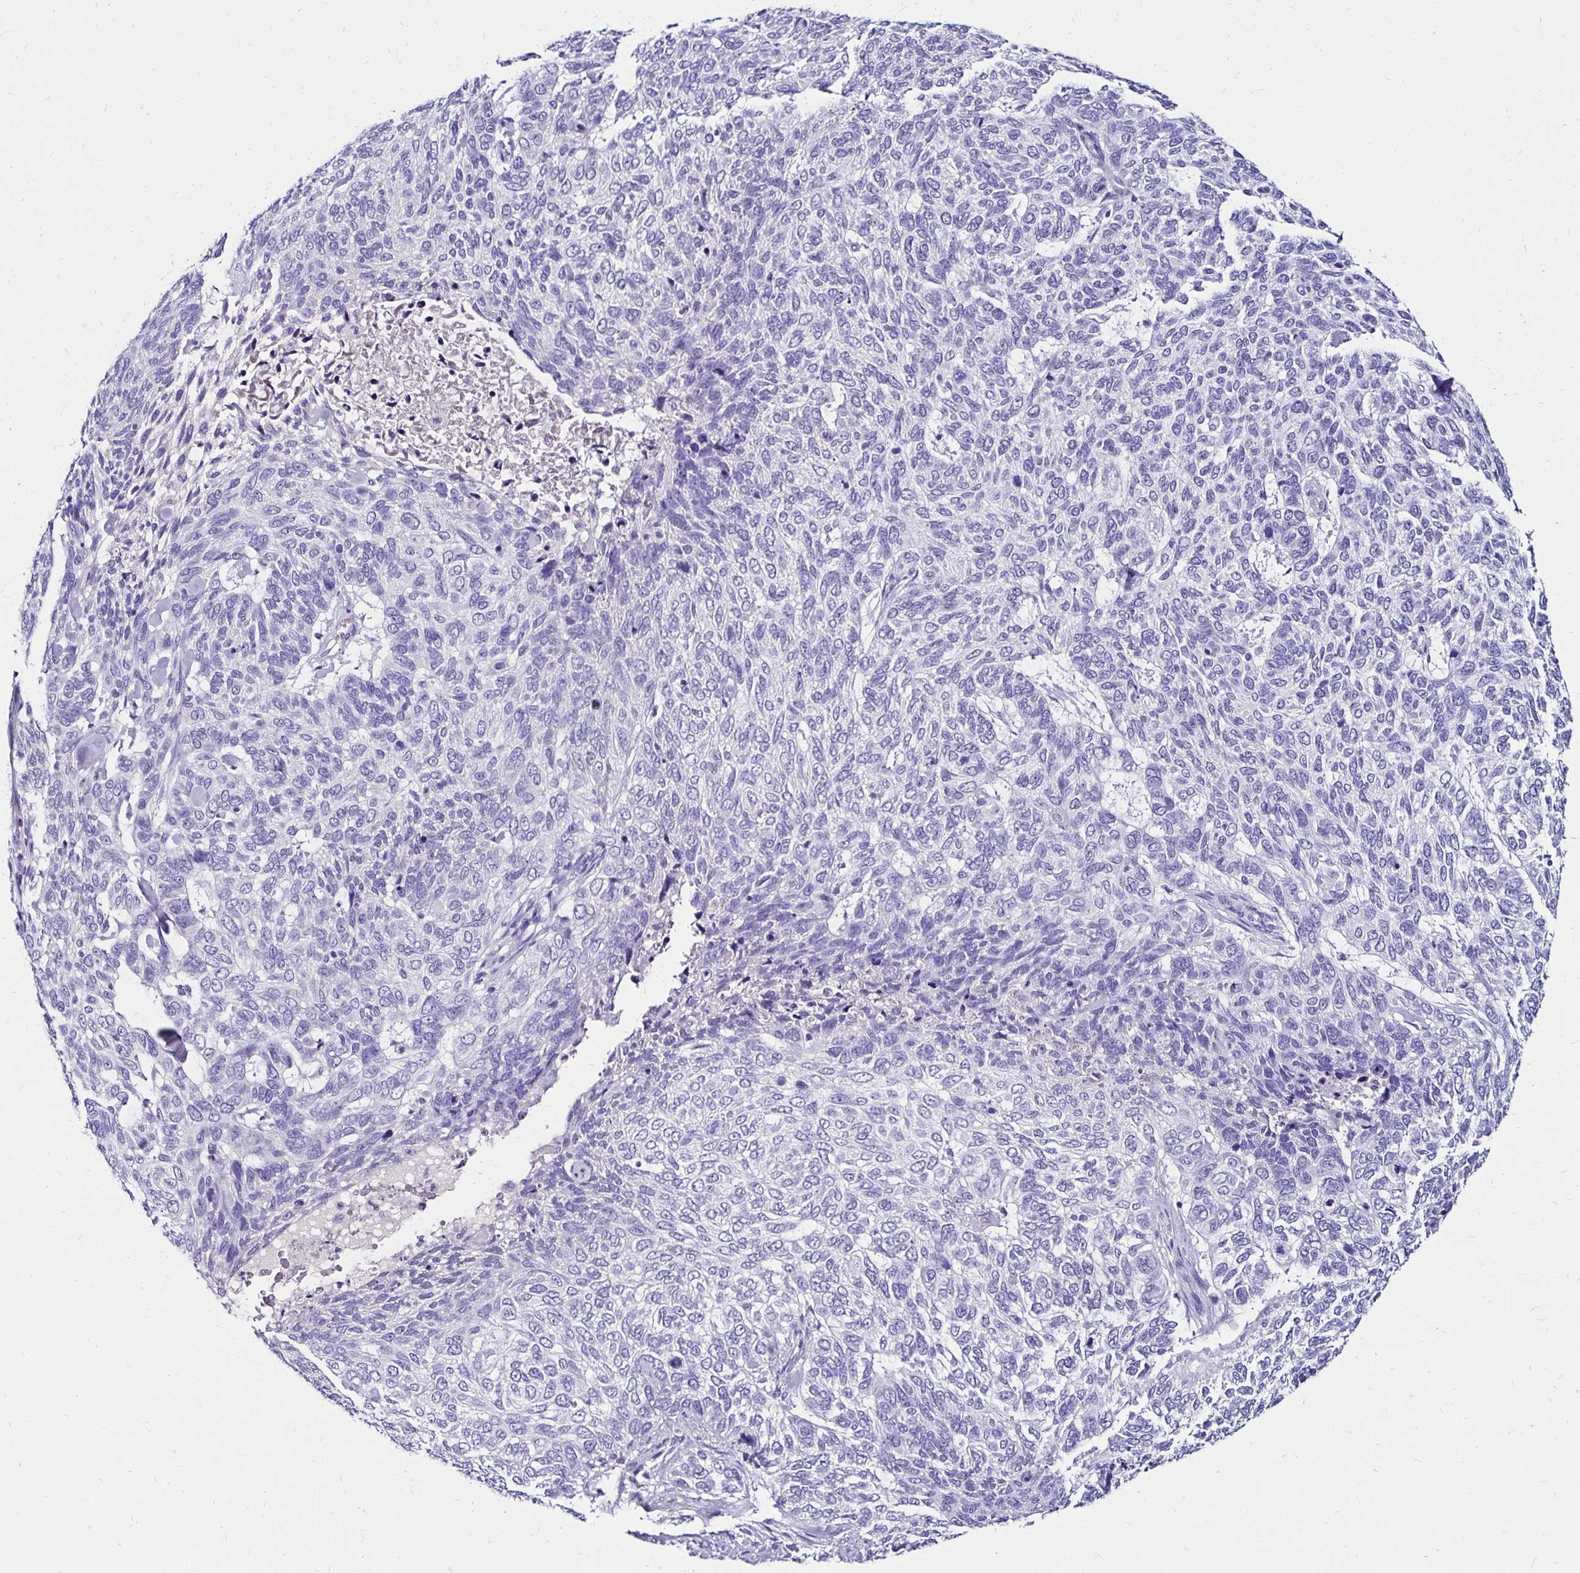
{"staining": {"intensity": "negative", "quantity": "none", "location": "none"}, "tissue": "skin cancer", "cell_type": "Tumor cells", "image_type": "cancer", "snomed": [{"axis": "morphology", "description": "Basal cell carcinoma"}, {"axis": "topography", "description": "Skin"}], "caption": "DAB immunohistochemical staining of human skin basal cell carcinoma demonstrates no significant staining in tumor cells.", "gene": "KCNT1", "patient": {"sex": "female", "age": 65}}